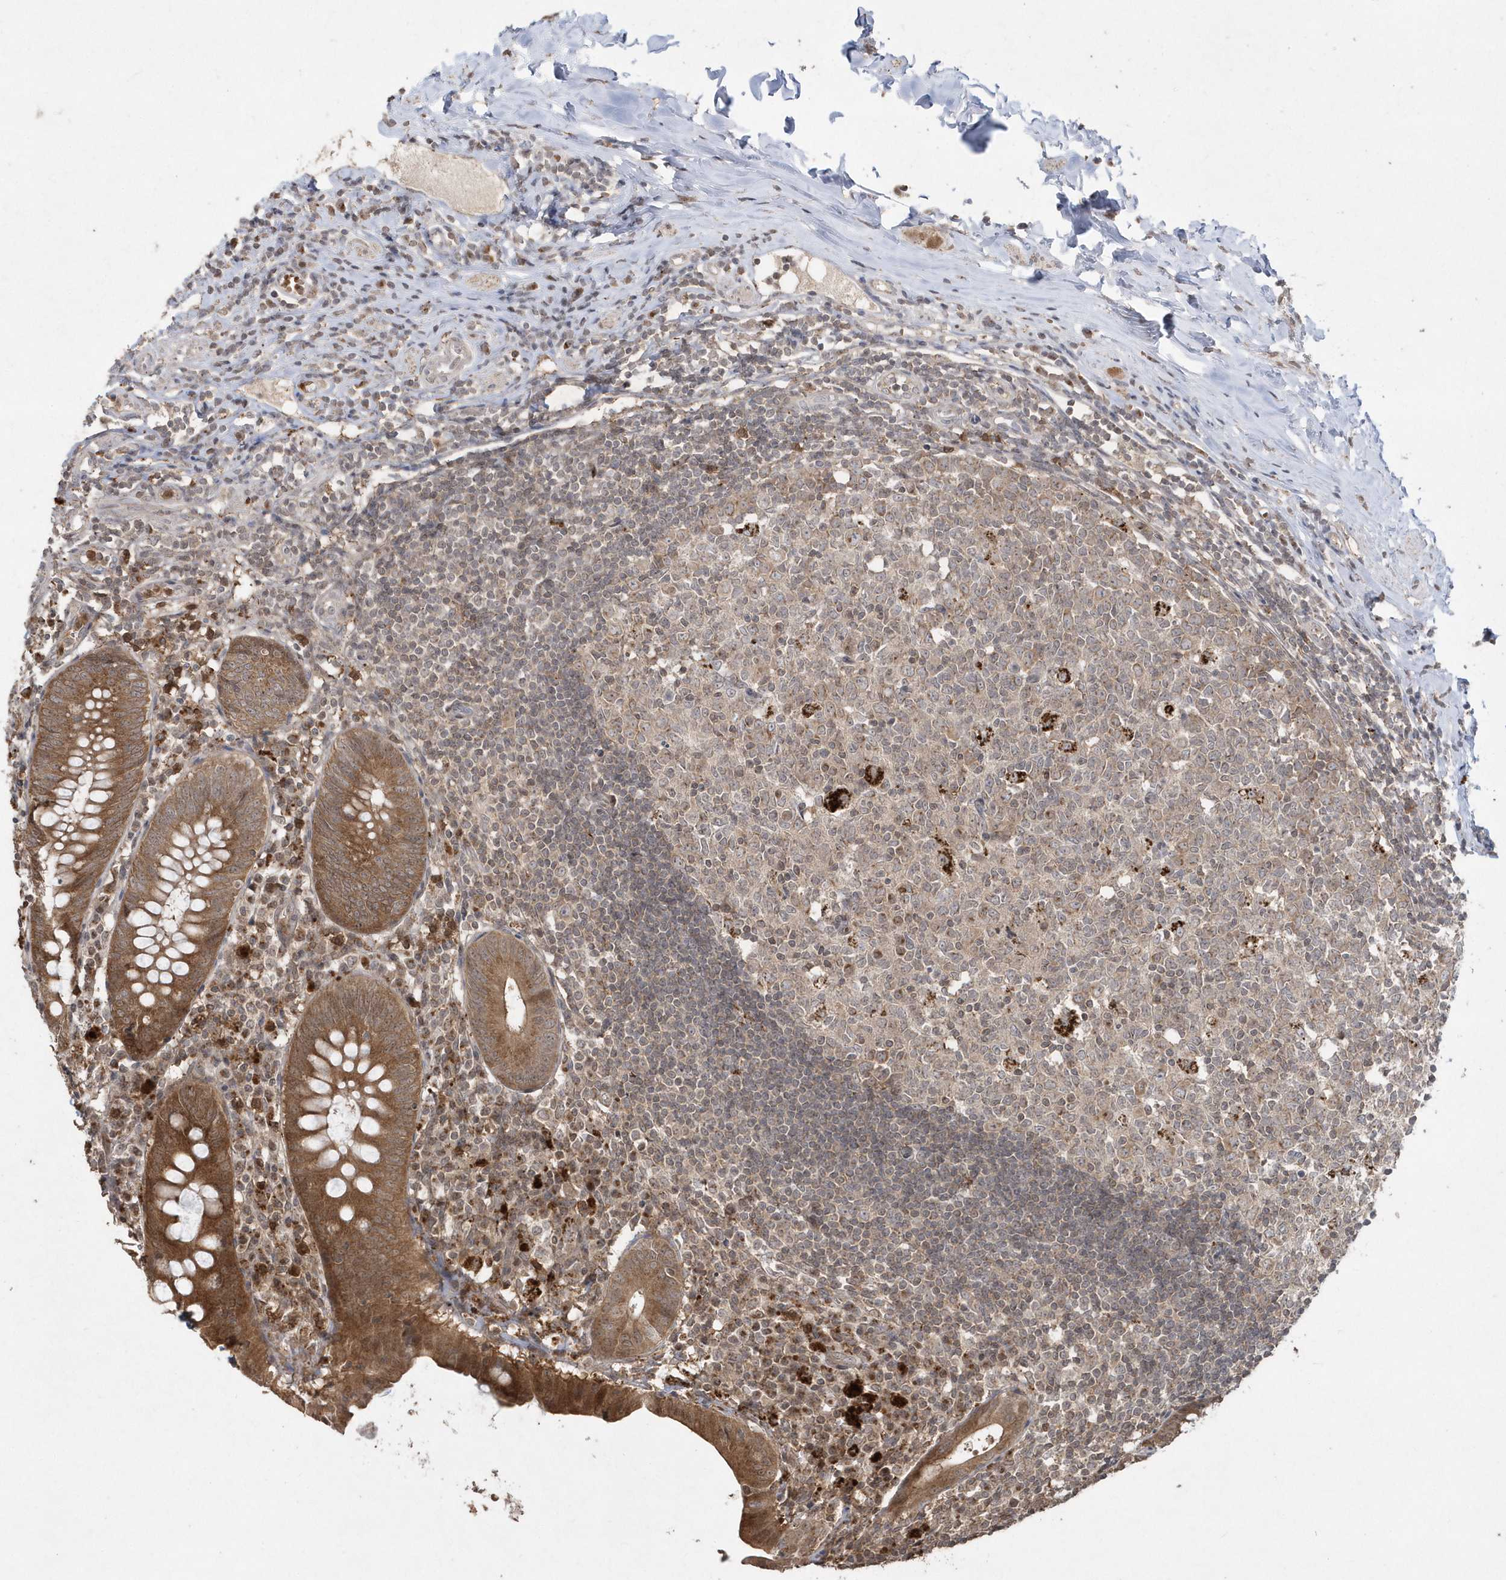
{"staining": {"intensity": "strong", "quantity": ">75%", "location": "cytoplasmic/membranous"}, "tissue": "appendix", "cell_type": "Glandular cells", "image_type": "normal", "snomed": [{"axis": "morphology", "description": "Normal tissue, NOS"}, {"axis": "topography", "description": "Appendix"}], "caption": "Appendix stained with immunohistochemistry exhibits strong cytoplasmic/membranous expression in about >75% of glandular cells.", "gene": "GEMIN6", "patient": {"sex": "female", "age": 54}}